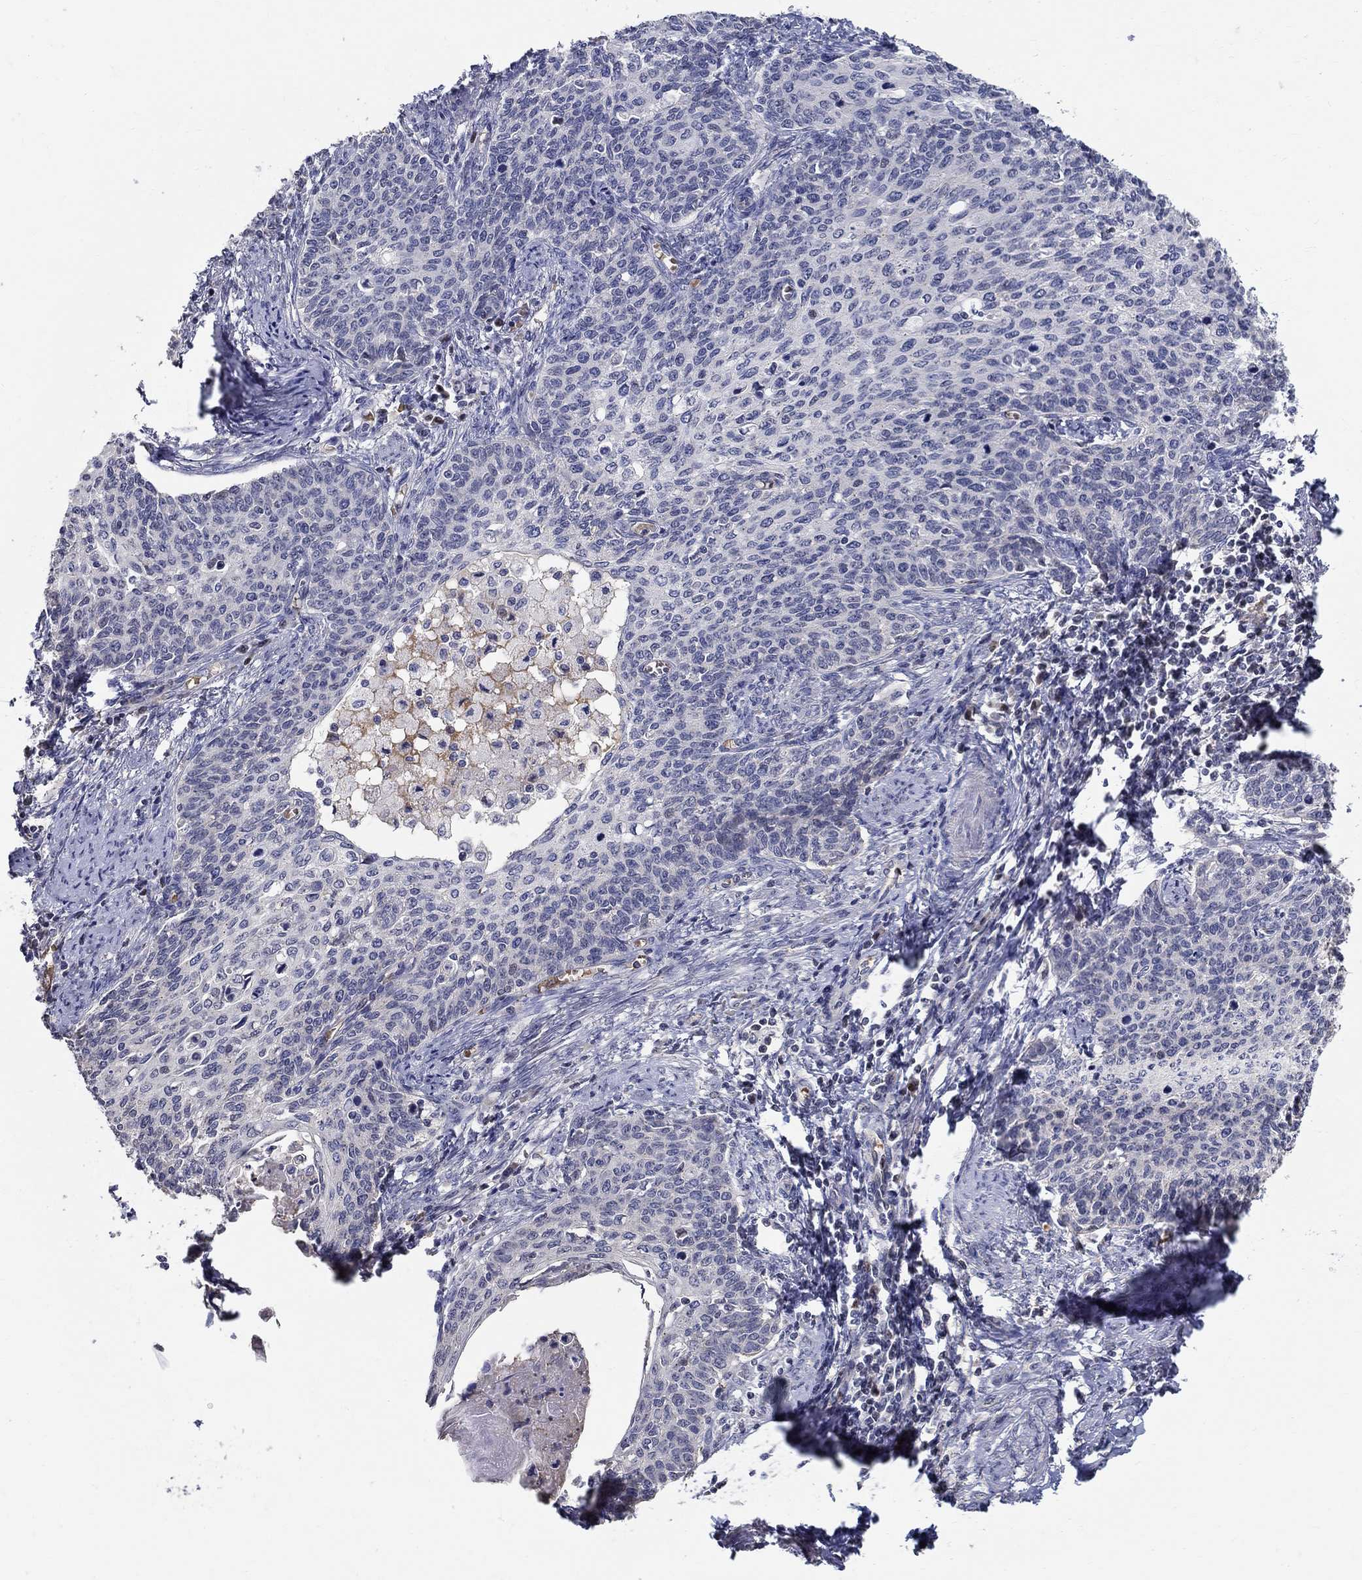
{"staining": {"intensity": "negative", "quantity": "none", "location": "none"}, "tissue": "cervical cancer", "cell_type": "Tumor cells", "image_type": "cancer", "snomed": [{"axis": "morphology", "description": "Normal tissue, NOS"}, {"axis": "morphology", "description": "Squamous cell carcinoma, NOS"}, {"axis": "topography", "description": "Cervix"}], "caption": "IHC image of neoplastic tissue: squamous cell carcinoma (cervical) stained with DAB demonstrates no significant protein positivity in tumor cells.", "gene": "C16orf46", "patient": {"sex": "female", "age": 39}}